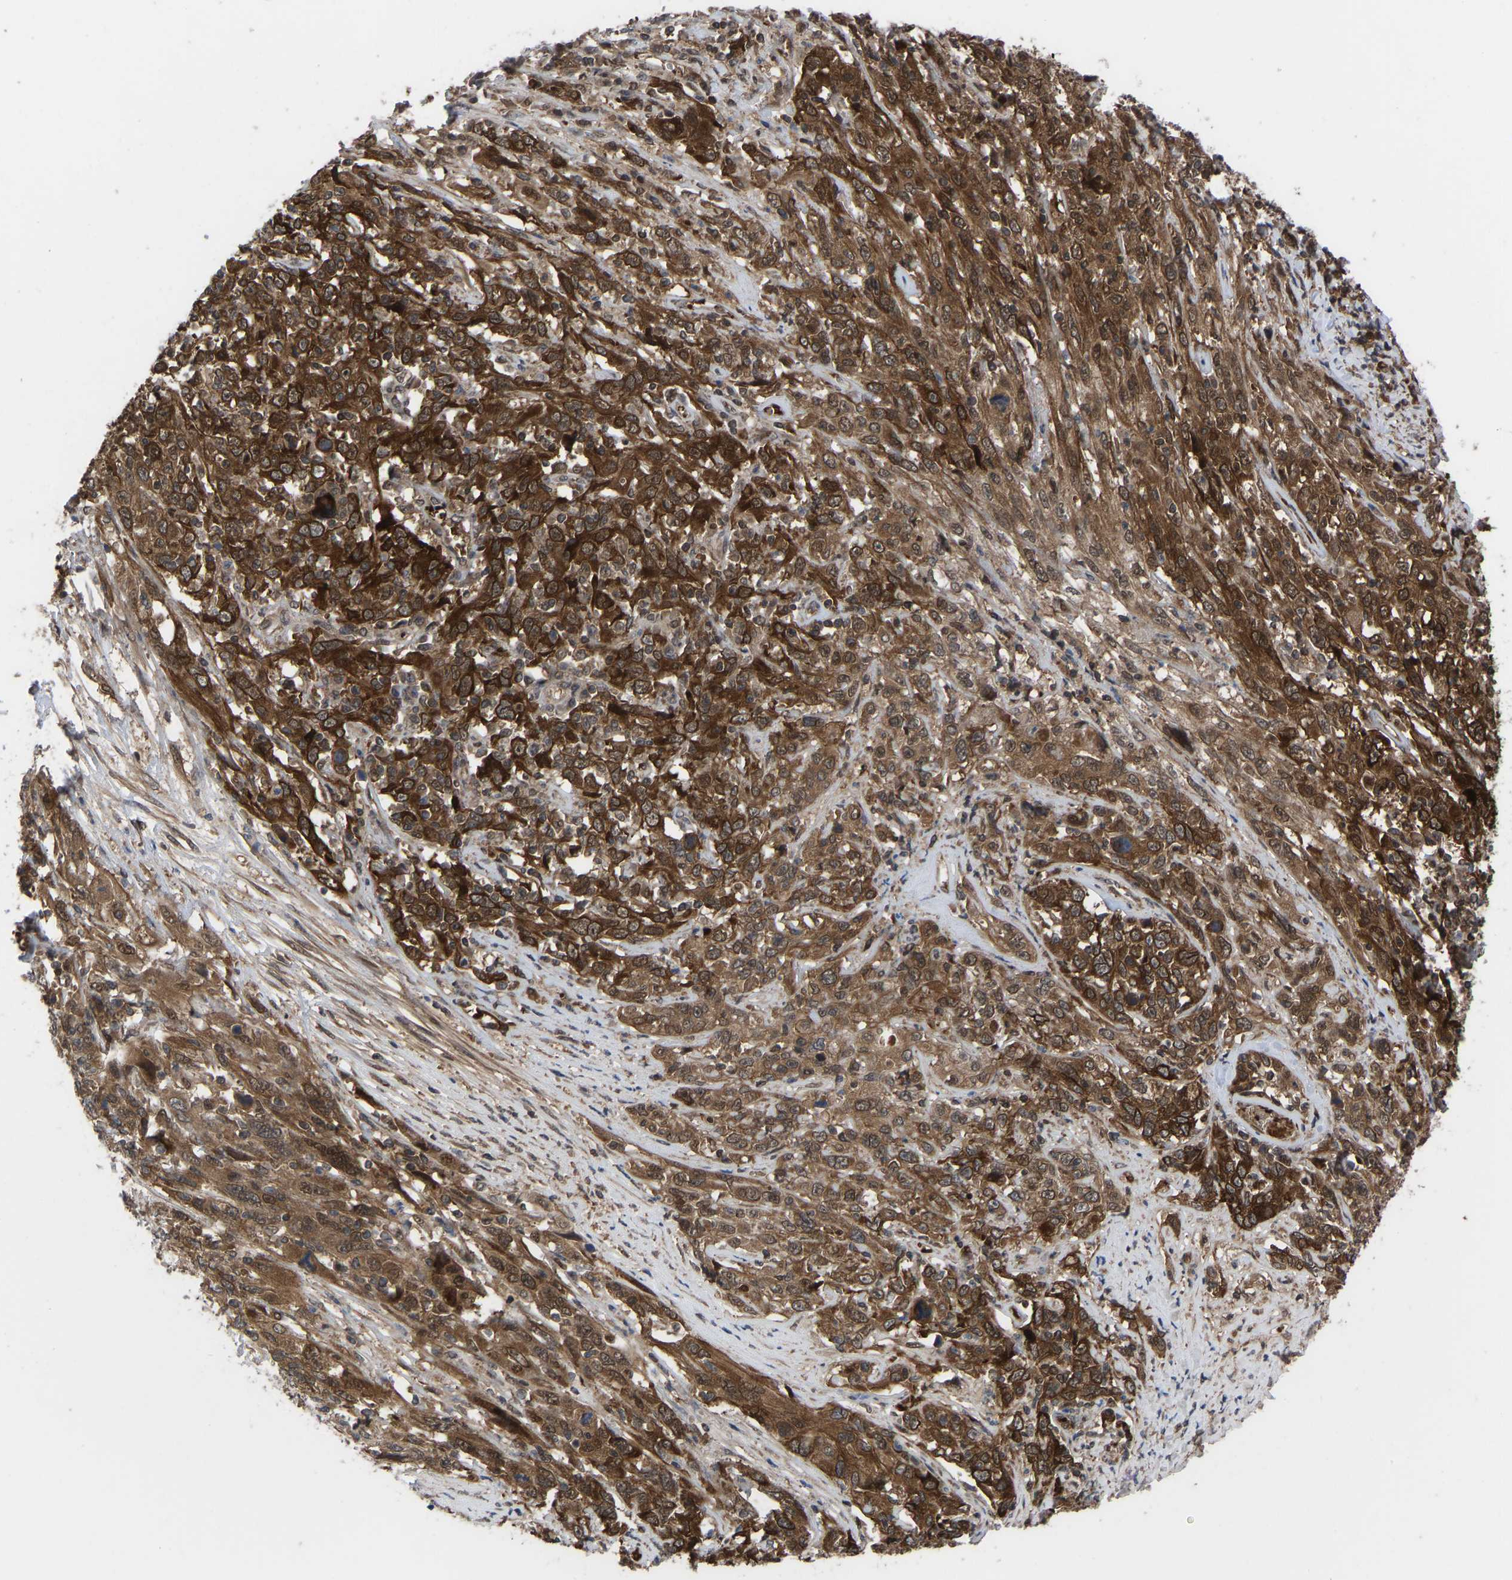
{"staining": {"intensity": "strong", "quantity": ">75%", "location": "cytoplasmic/membranous"}, "tissue": "cervical cancer", "cell_type": "Tumor cells", "image_type": "cancer", "snomed": [{"axis": "morphology", "description": "Squamous cell carcinoma, NOS"}, {"axis": "topography", "description": "Cervix"}], "caption": "Squamous cell carcinoma (cervical) stained with a protein marker demonstrates strong staining in tumor cells.", "gene": "CYP7B1", "patient": {"sex": "female", "age": 46}}